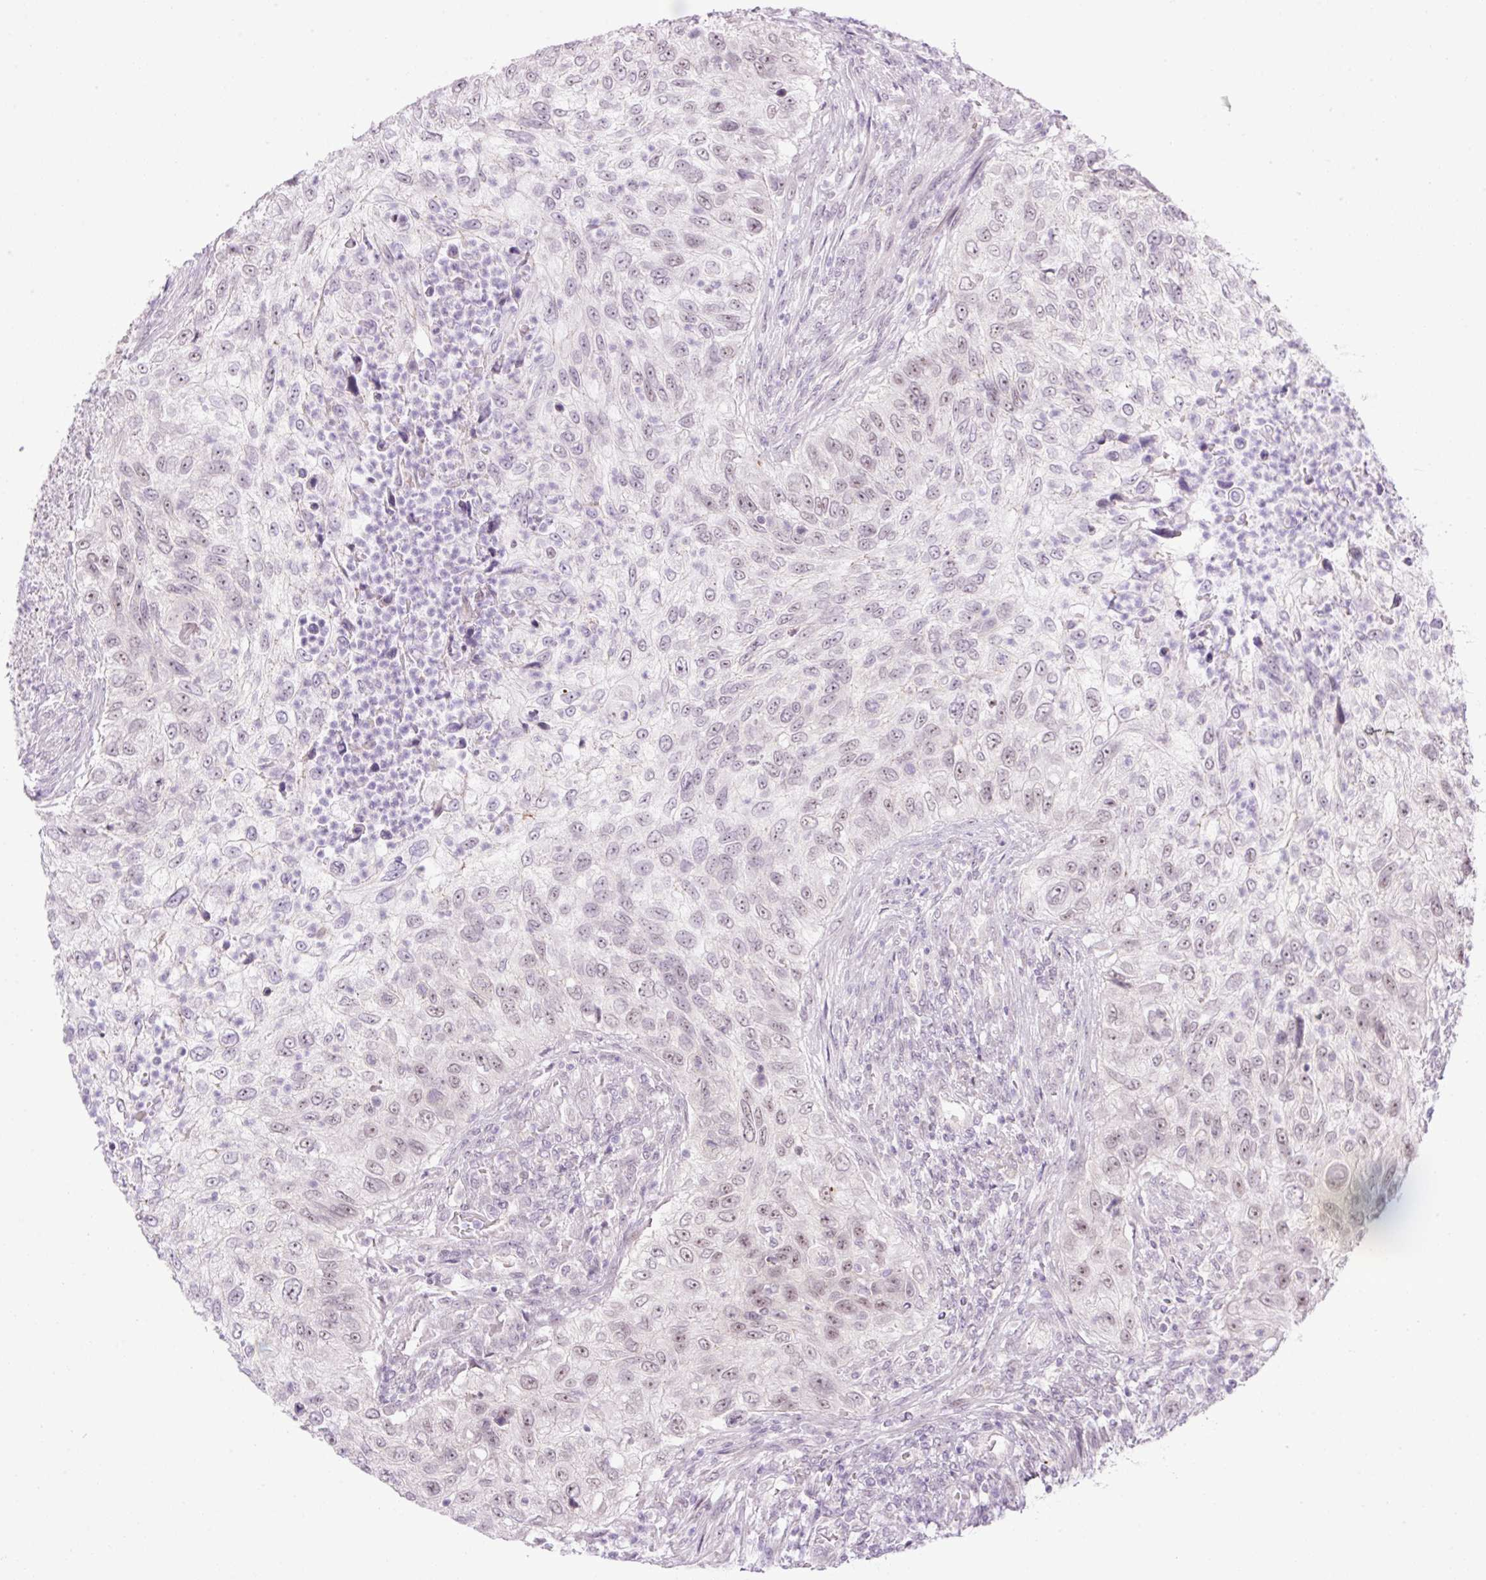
{"staining": {"intensity": "weak", "quantity": "<25%", "location": "nuclear"}, "tissue": "urothelial cancer", "cell_type": "Tumor cells", "image_type": "cancer", "snomed": [{"axis": "morphology", "description": "Urothelial carcinoma, High grade"}, {"axis": "topography", "description": "Urinary bladder"}], "caption": "This is a micrograph of IHC staining of urothelial cancer, which shows no positivity in tumor cells.", "gene": "ICE1", "patient": {"sex": "female", "age": 60}}